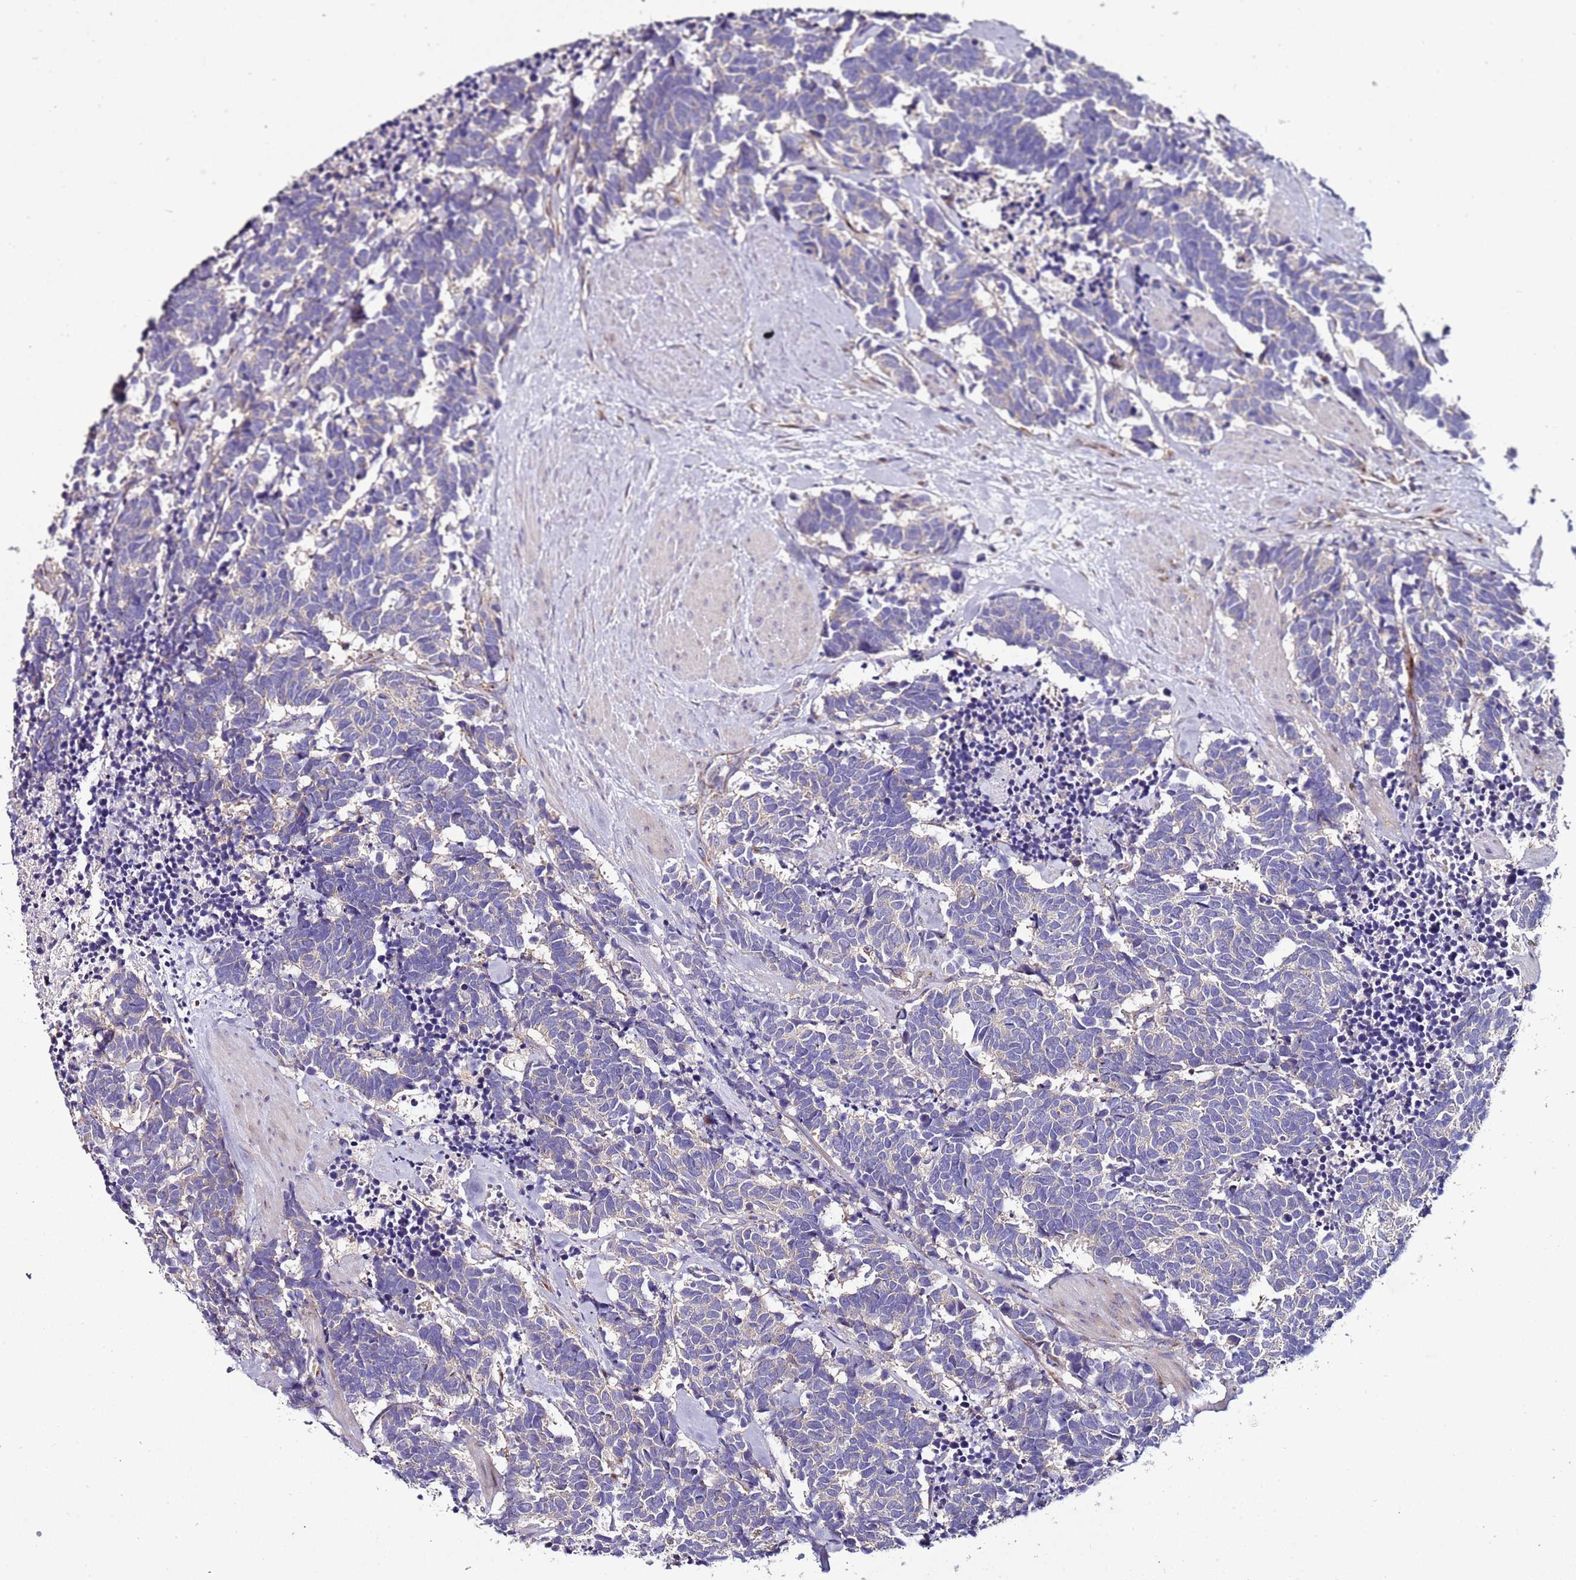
{"staining": {"intensity": "negative", "quantity": "none", "location": "none"}, "tissue": "carcinoid", "cell_type": "Tumor cells", "image_type": "cancer", "snomed": [{"axis": "morphology", "description": "Carcinoma, NOS"}, {"axis": "morphology", "description": "Carcinoid, malignant, NOS"}, {"axis": "topography", "description": "Prostate"}], "caption": "Immunohistochemical staining of human carcinoid displays no significant staining in tumor cells.", "gene": "FAM20A", "patient": {"sex": "male", "age": 57}}